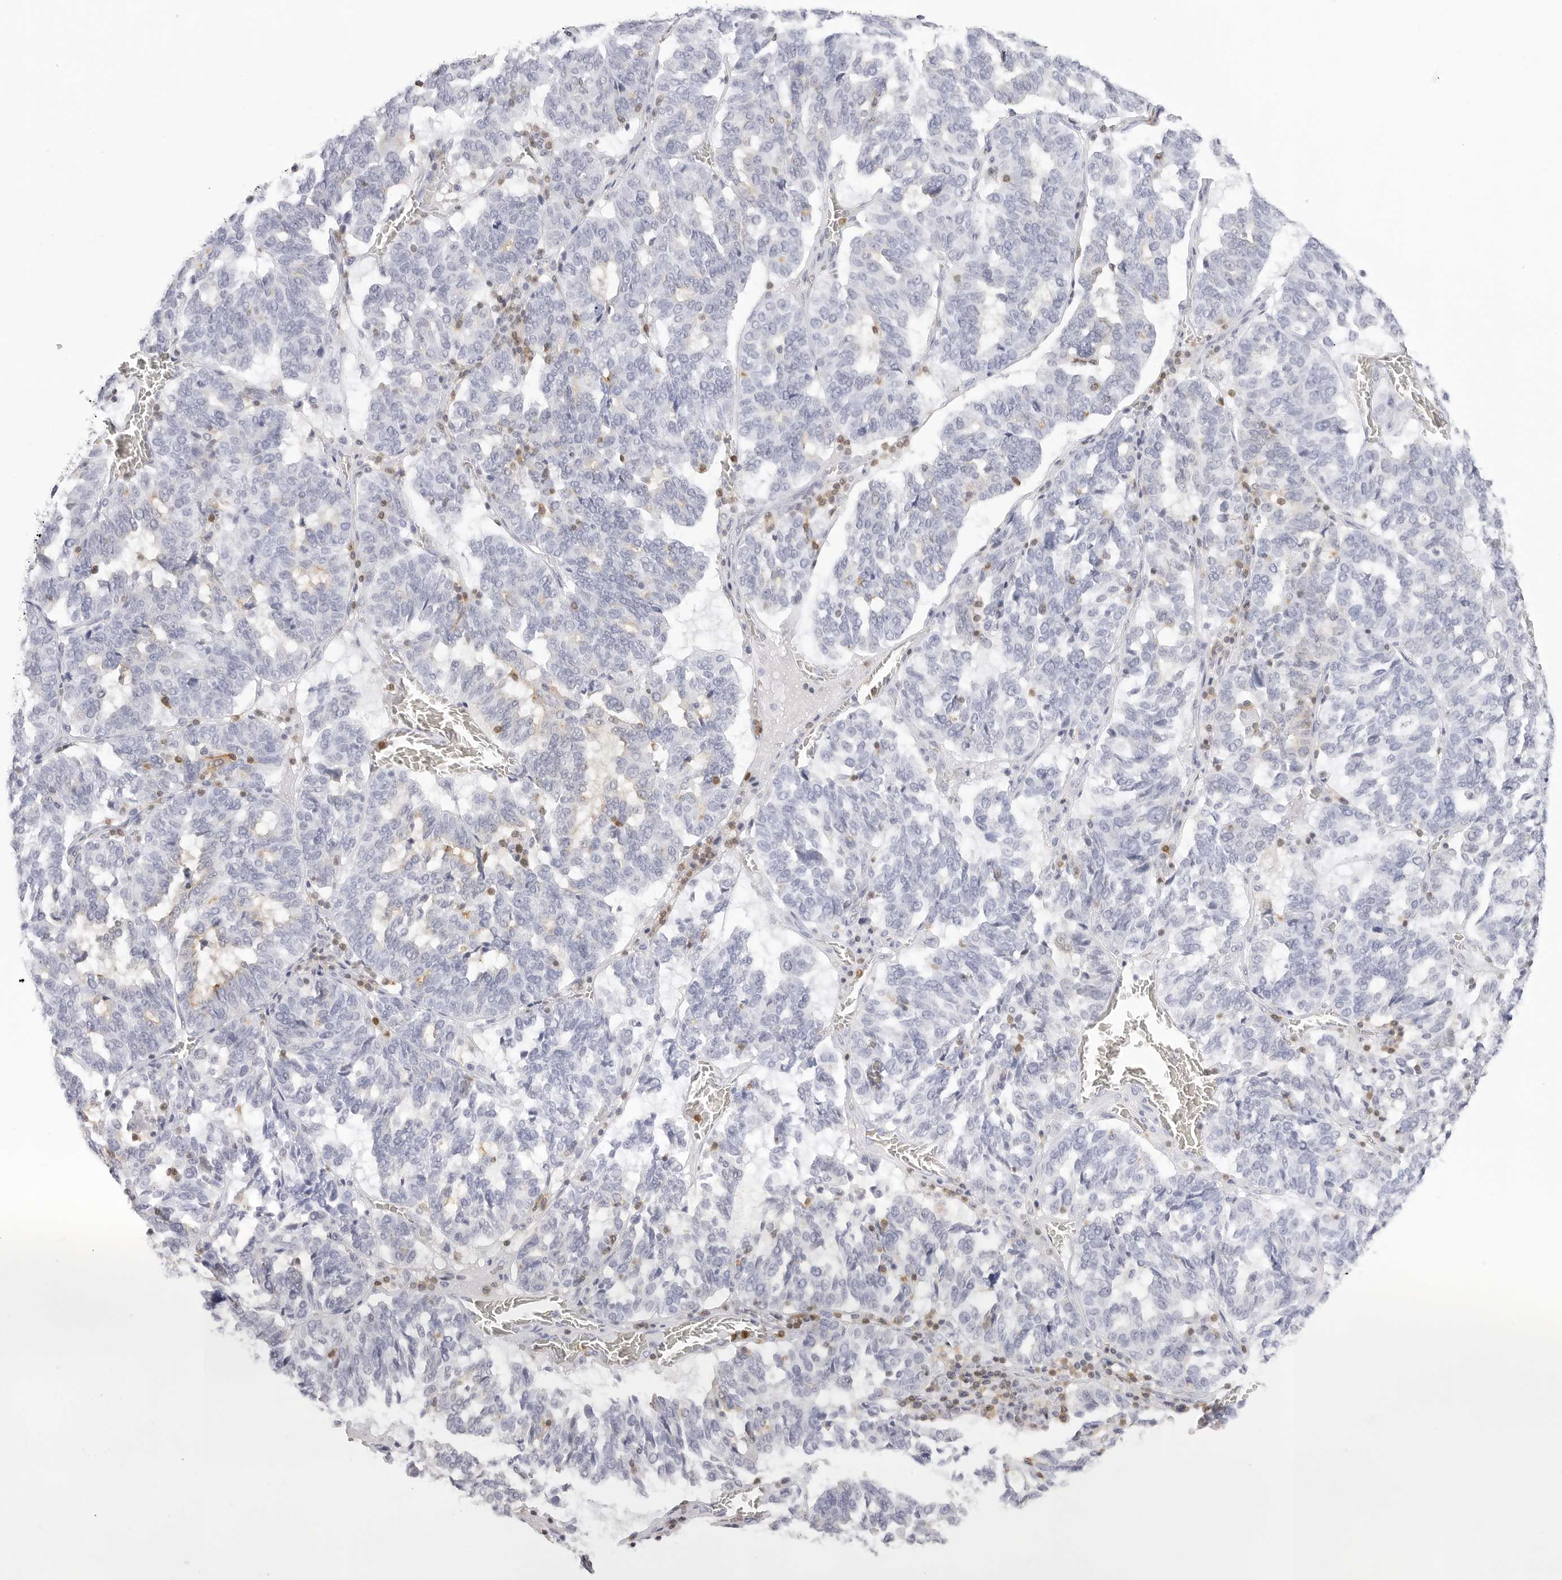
{"staining": {"intensity": "moderate", "quantity": "<25%", "location": "cytoplasmic/membranous"}, "tissue": "ovarian cancer", "cell_type": "Tumor cells", "image_type": "cancer", "snomed": [{"axis": "morphology", "description": "Cystadenocarcinoma, serous, NOS"}, {"axis": "topography", "description": "Ovary"}], "caption": "Protein staining reveals moderate cytoplasmic/membranous expression in about <25% of tumor cells in ovarian cancer (serous cystadenocarcinoma). The staining is performed using DAB brown chromogen to label protein expression. The nuclei are counter-stained blue using hematoxylin.", "gene": "SLC9A3R1", "patient": {"sex": "female", "age": 59}}